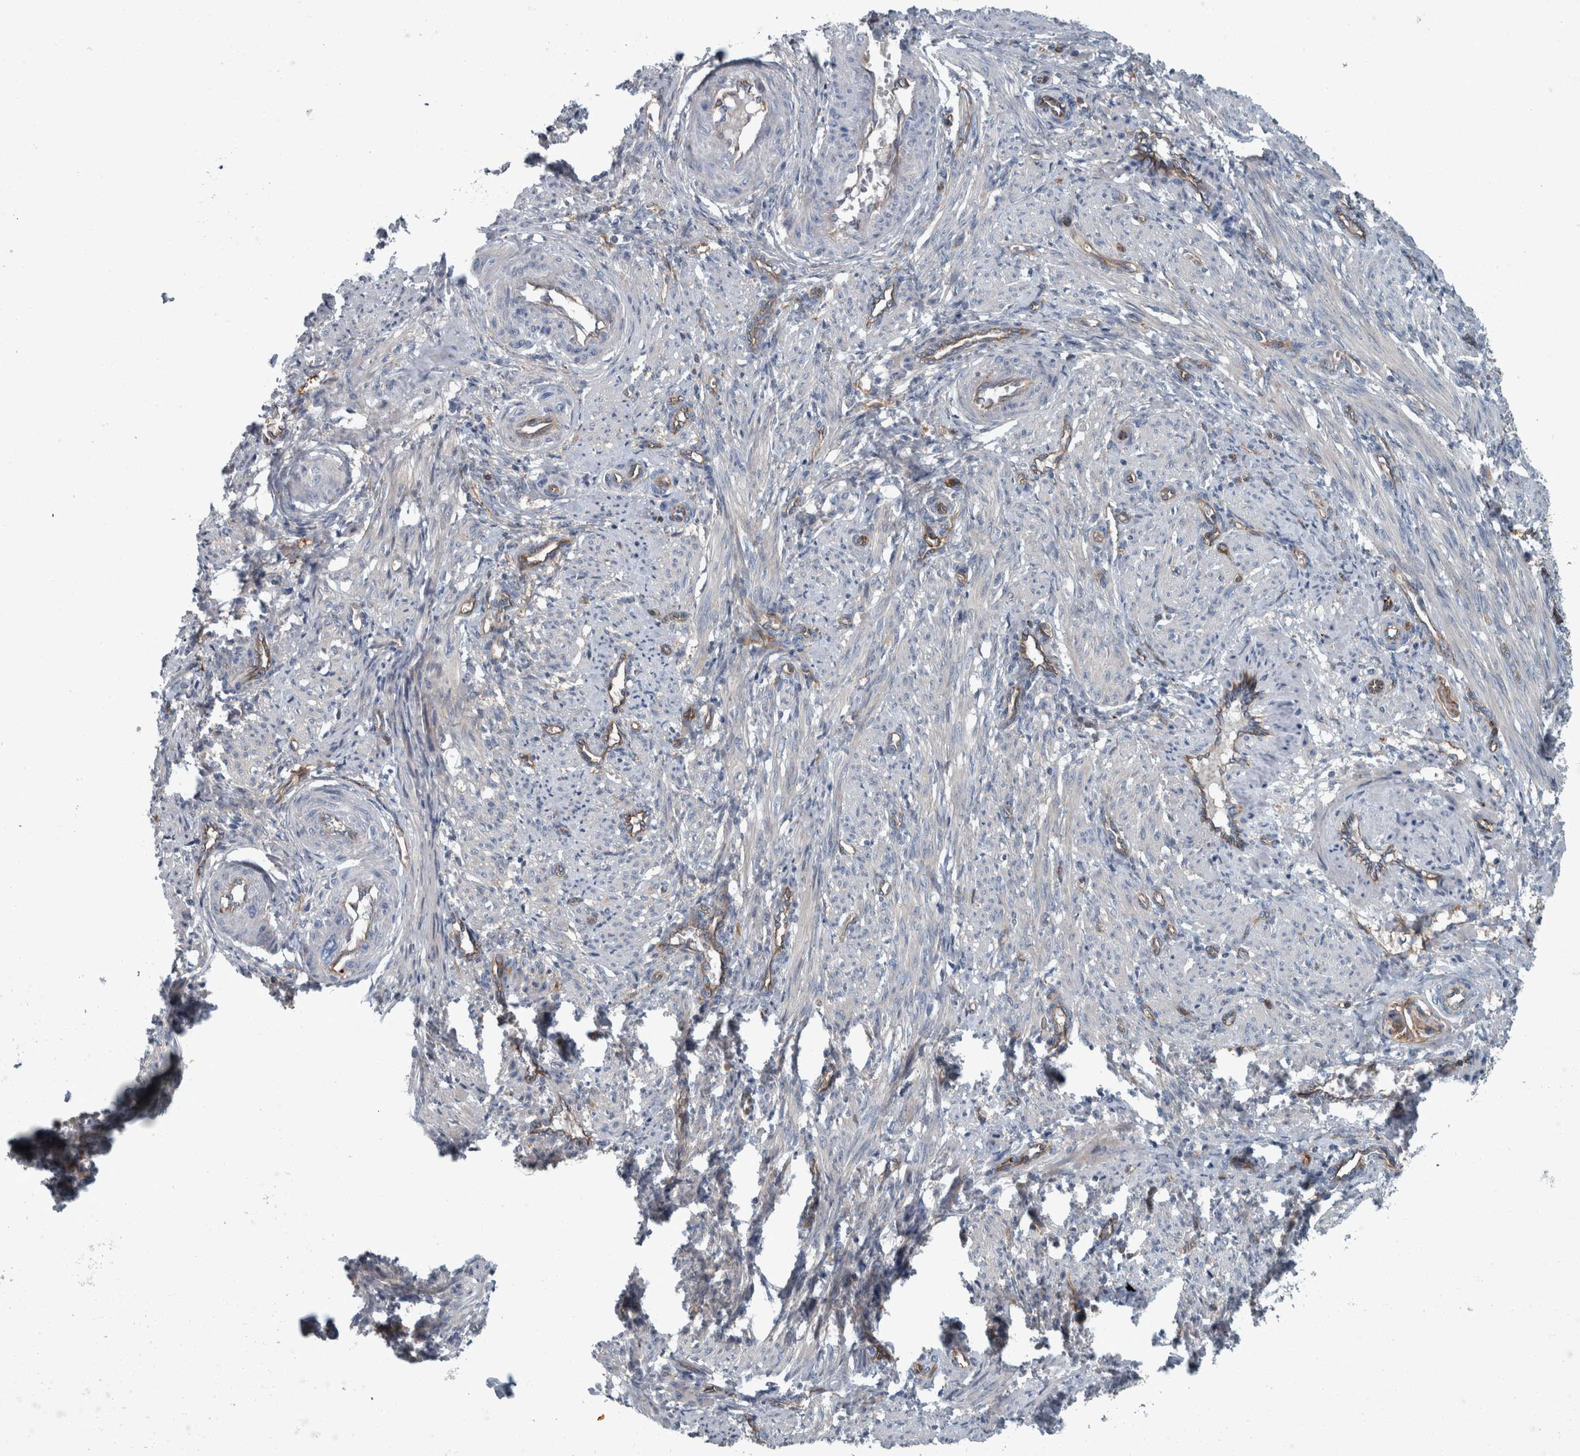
{"staining": {"intensity": "negative", "quantity": "none", "location": "none"}, "tissue": "smooth muscle", "cell_type": "Smooth muscle cells", "image_type": "normal", "snomed": [{"axis": "morphology", "description": "Normal tissue, NOS"}, {"axis": "topography", "description": "Endometrium"}], "caption": "This is an IHC photomicrograph of unremarkable smooth muscle. There is no expression in smooth muscle cells.", "gene": "GLT8D2", "patient": {"sex": "female", "age": 33}}